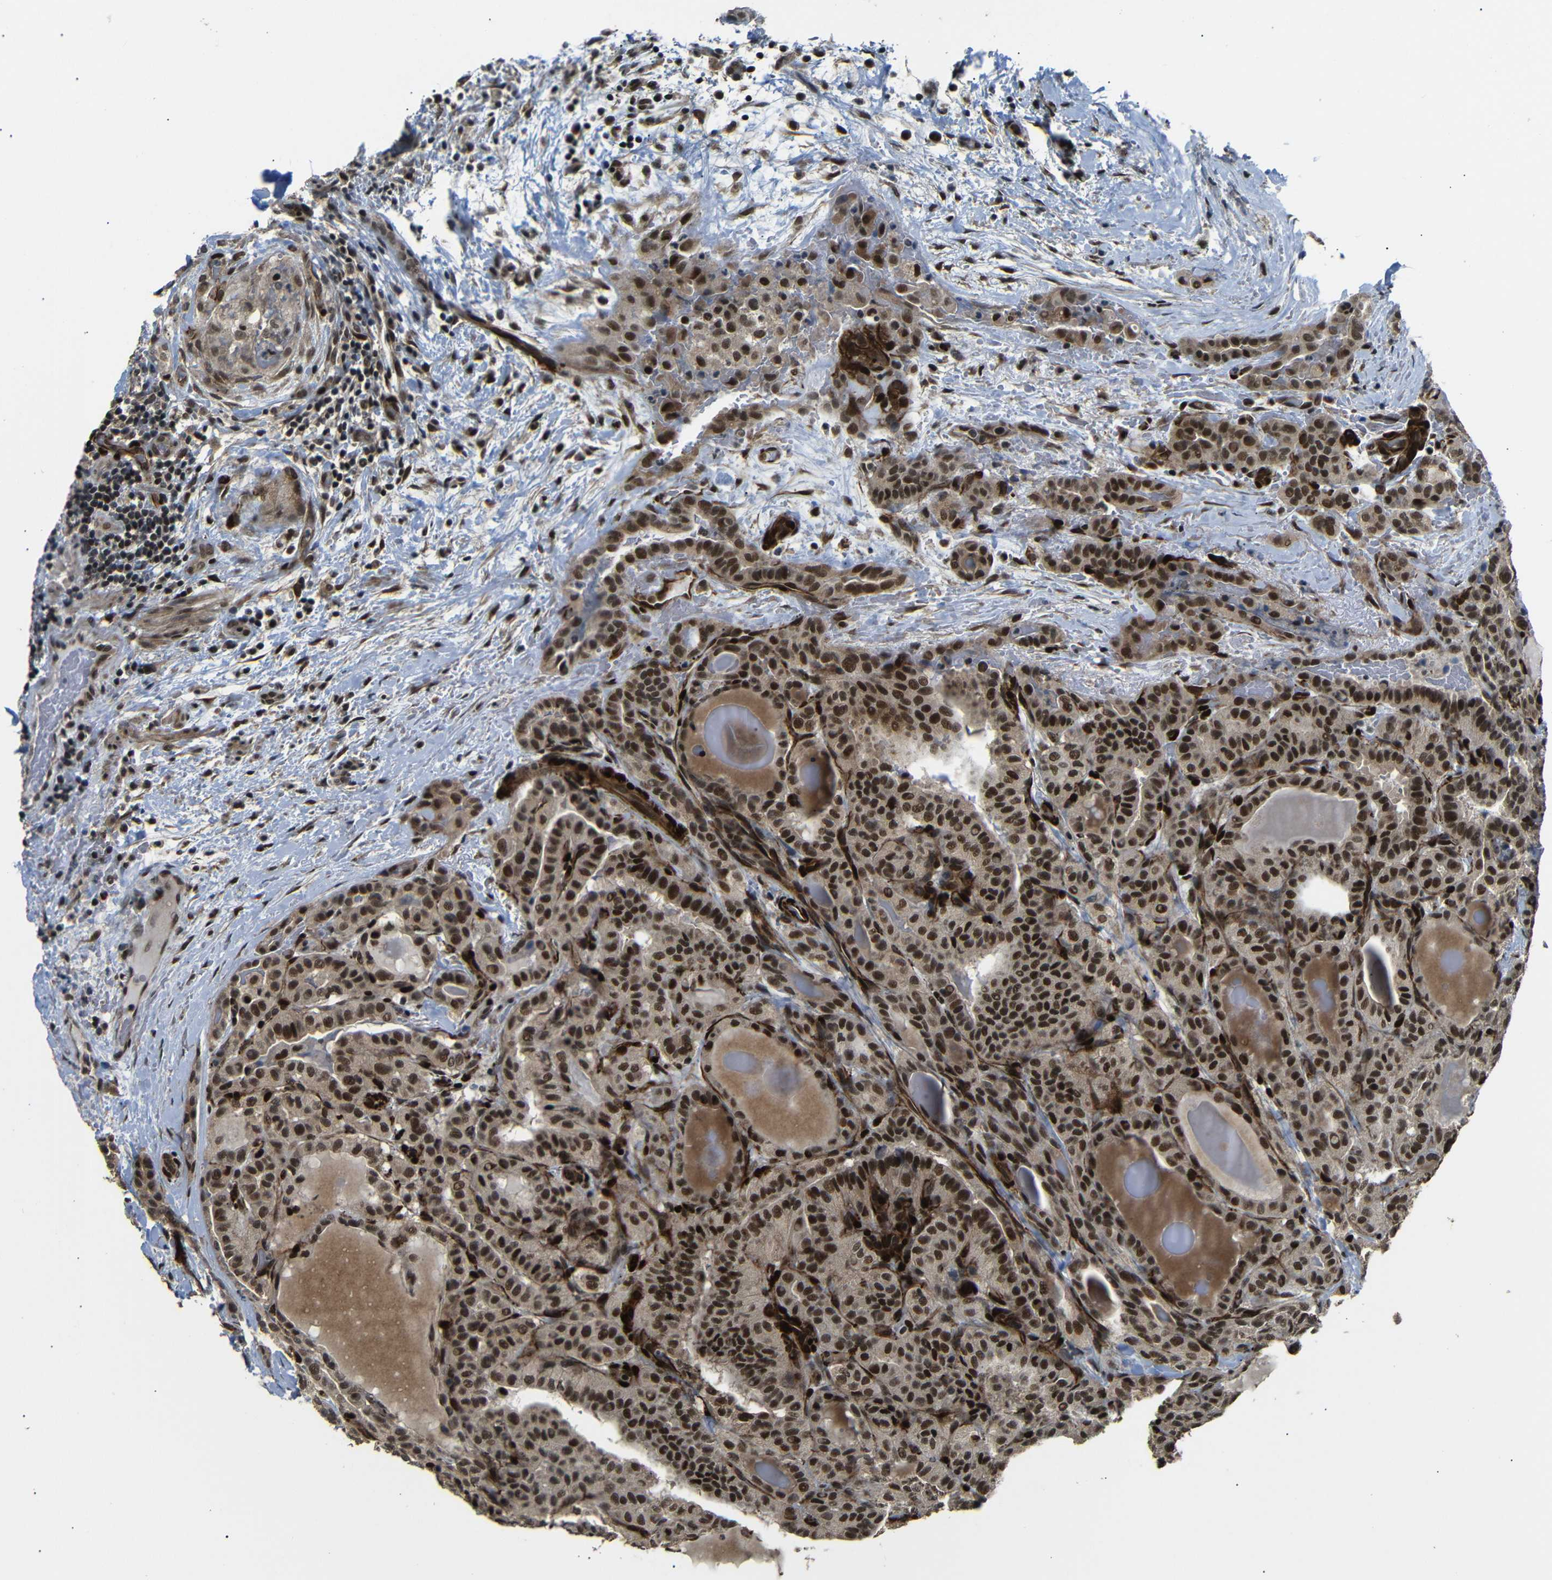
{"staining": {"intensity": "strong", "quantity": ">75%", "location": "cytoplasmic/membranous,nuclear"}, "tissue": "thyroid cancer", "cell_type": "Tumor cells", "image_type": "cancer", "snomed": [{"axis": "morphology", "description": "Papillary adenocarcinoma, NOS"}, {"axis": "topography", "description": "Thyroid gland"}], "caption": "An immunohistochemistry (IHC) photomicrograph of neoplastic tissue is shown. Protein staining in brown shows strong cytoplasmic/membranous and nuclear positivity in thyroid cancer within tumor cells.", "gene": "TBX2", "patient": {"sex": "male", "age": 77}}